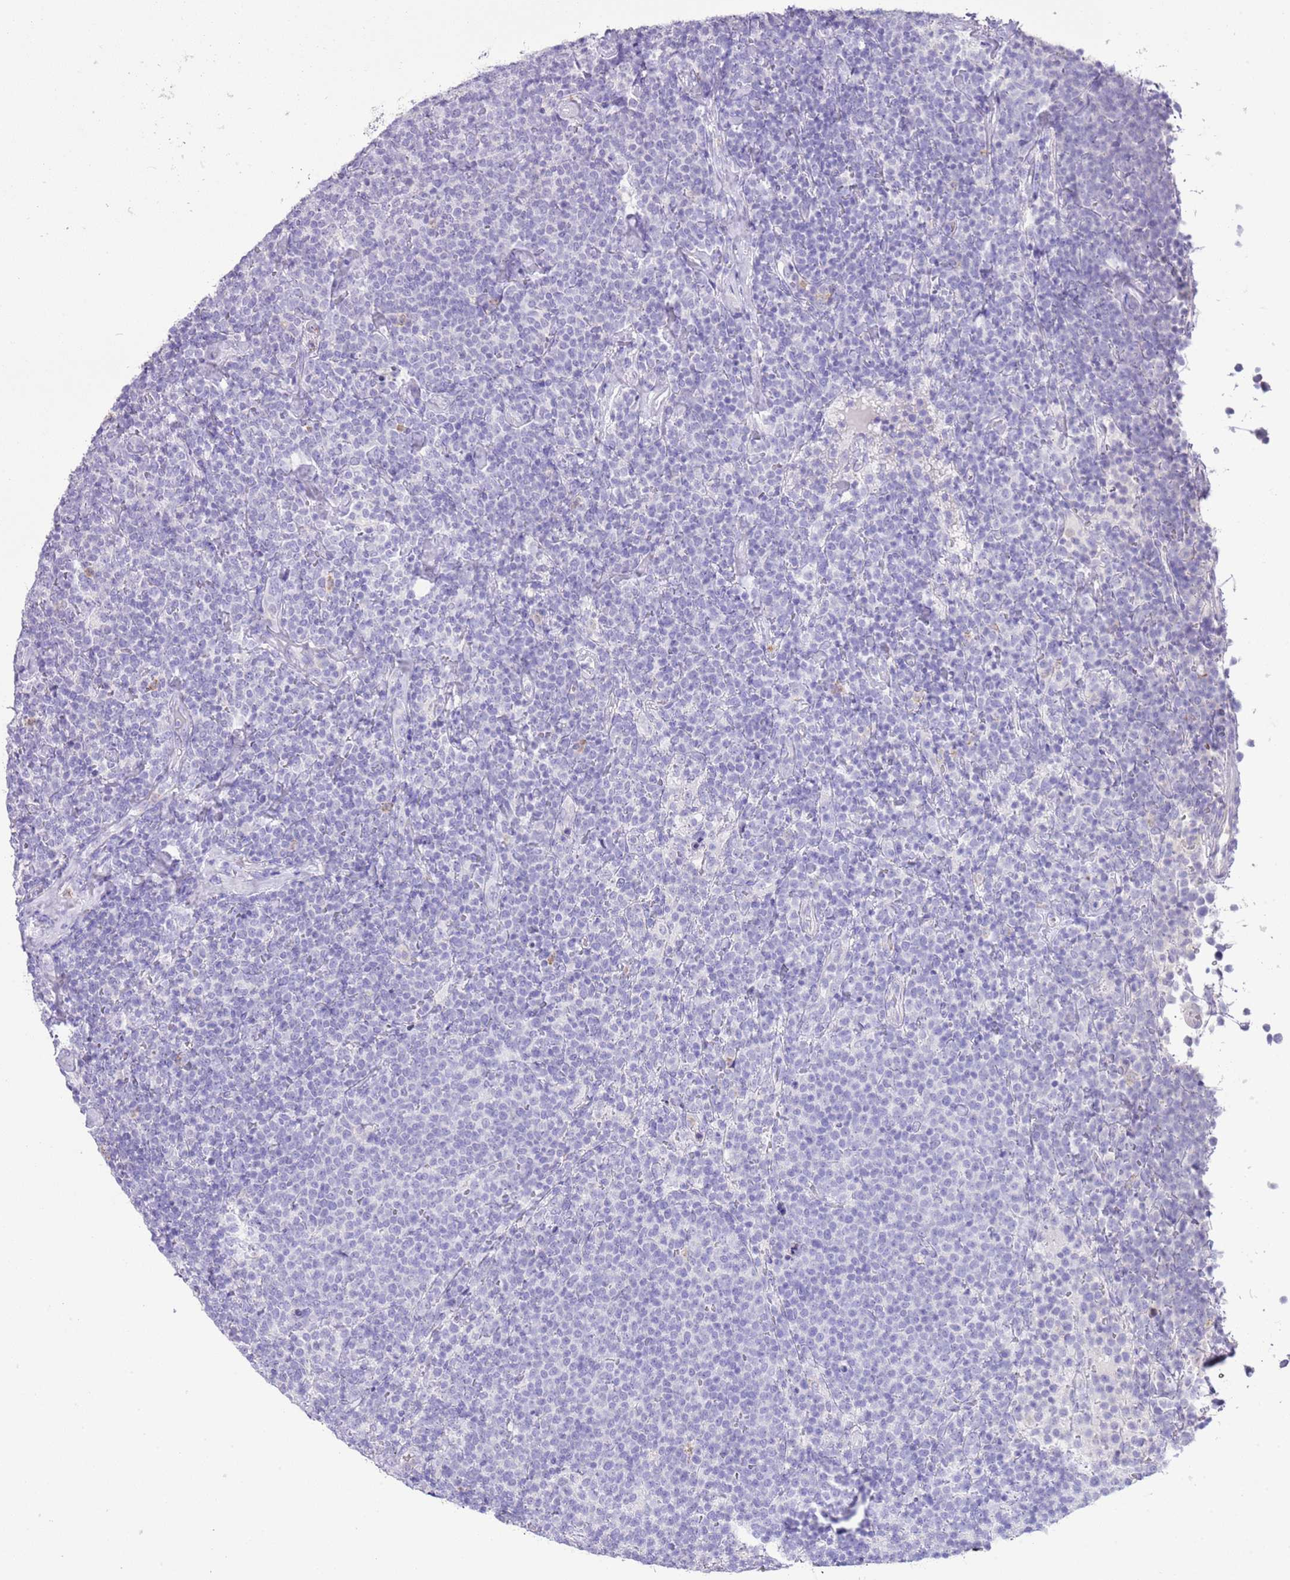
{"staining": {"intensity": "negative", "quantity": "none", "location": "none"}, "tissue": "lymphoma", "cell_type": "Tumor cells", "image_type": "cancer", "snomed": [{"axis": "morphology", "description": "Malignant lymphoma, non-Hodgkin's type, High grade"}, {"axis": "topography", "description": "Lymph node"}], "caption": "This image is of high-grade malignant lymphoma, non-Hodgkin's type stained with immunohistochemistry to label a protein in brown with the nuclei are counter-stained blue. There is no staining in tumor cells.", "gene": "OR2Z1", "patient": {"sex": "male", "age": 61}}